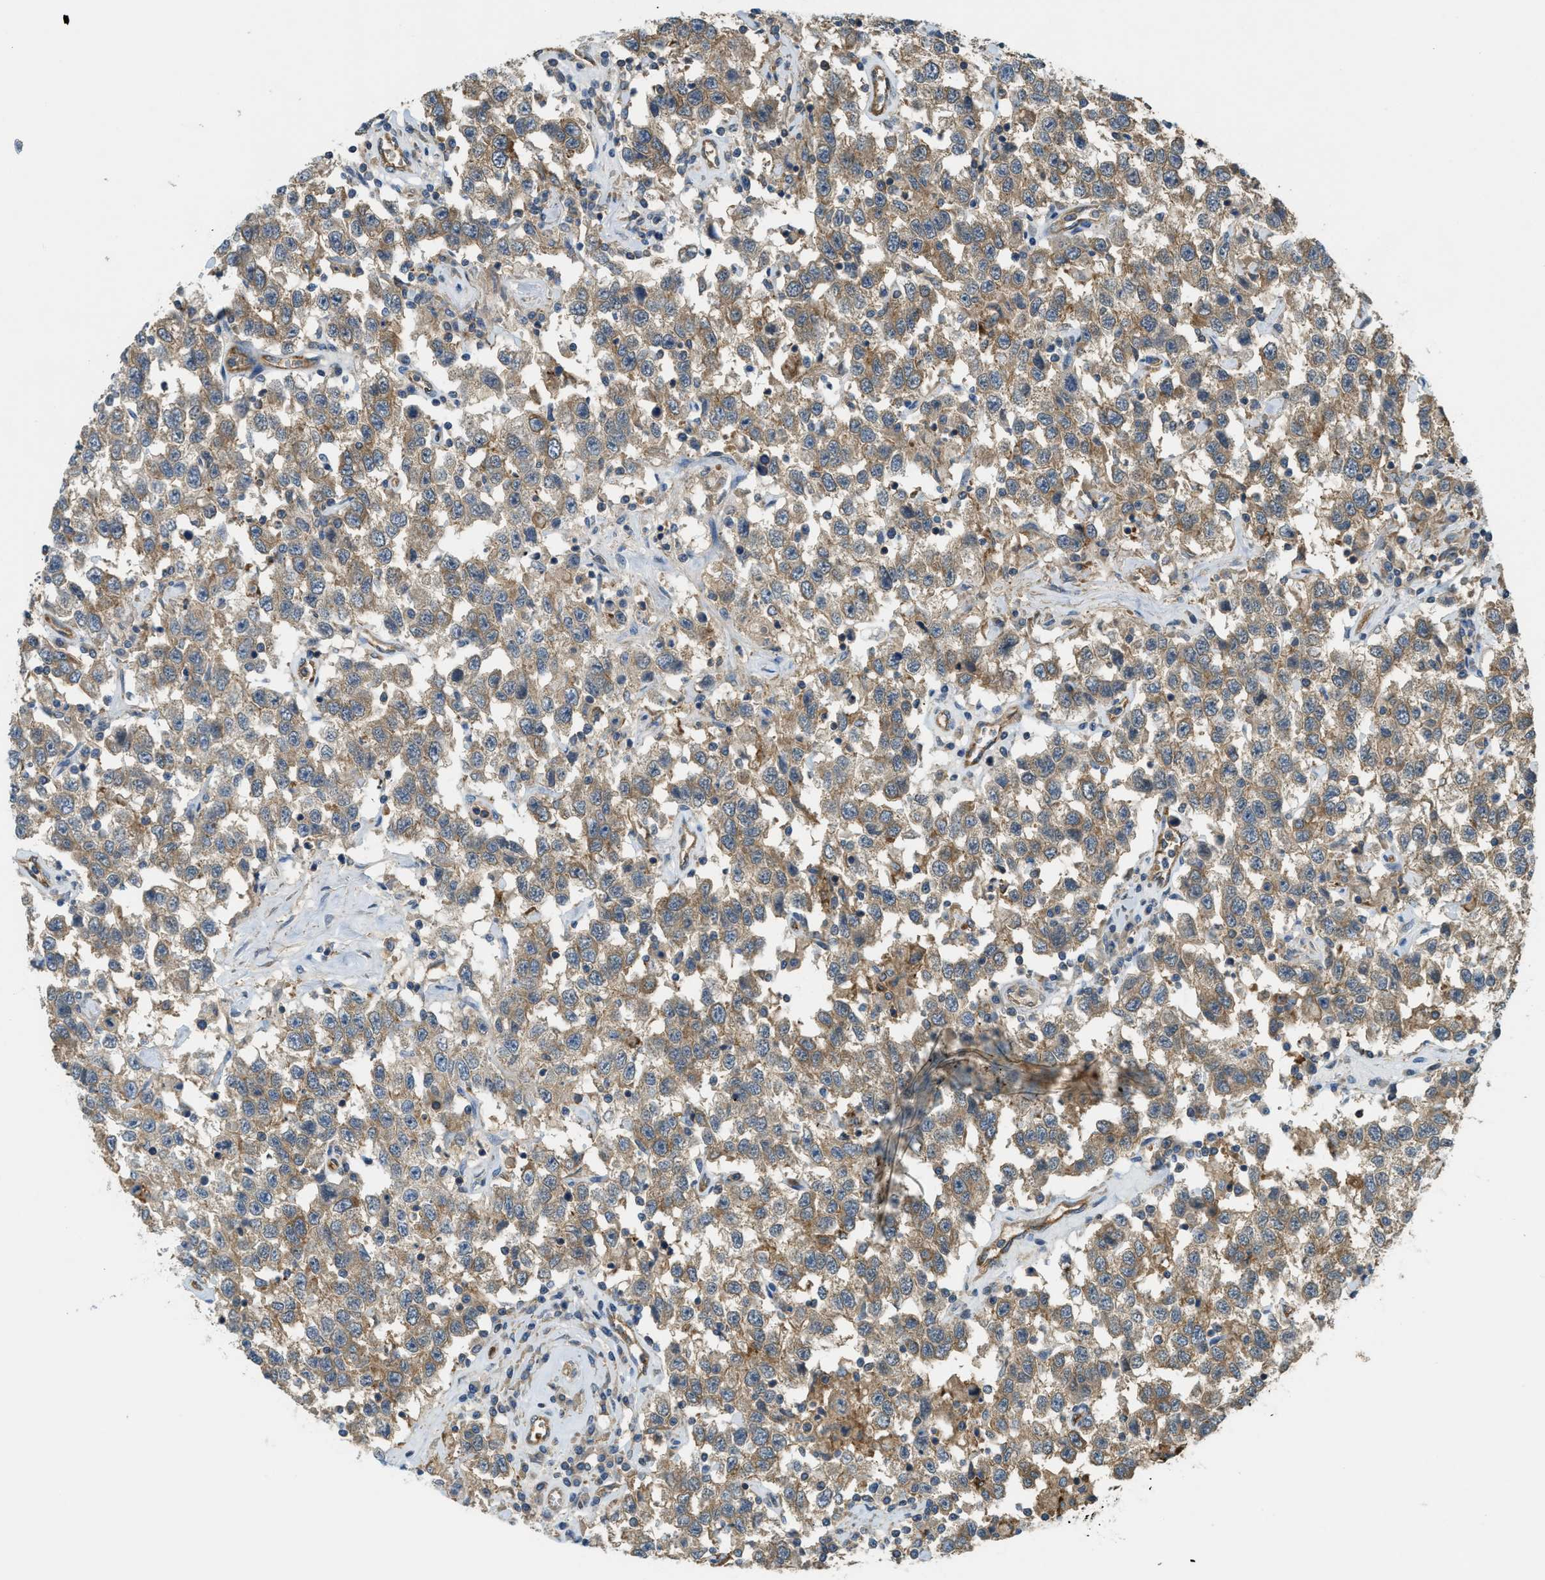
{"staining": {"intensity": "moderate", "quantity": ">75%", "location": "cytoplasmic/membranous"}, "tissue": "testis cancer", "cell_type": "Tumor cells", "image_type": "cancer", "snomed": [{"axis": "morphology", "description": "Seminoma, NOS"}, {"axis": "topography", "description": "Testis"}], "caption": "This is an image of immunohistochemistry (IHC) staining of testis cancer (seminoma), which shows moderate positivity in the cytoplasmic/membranous of tumor cells.", "gene": "BAG4", "patient": {"sex": "male", "age": 41}}